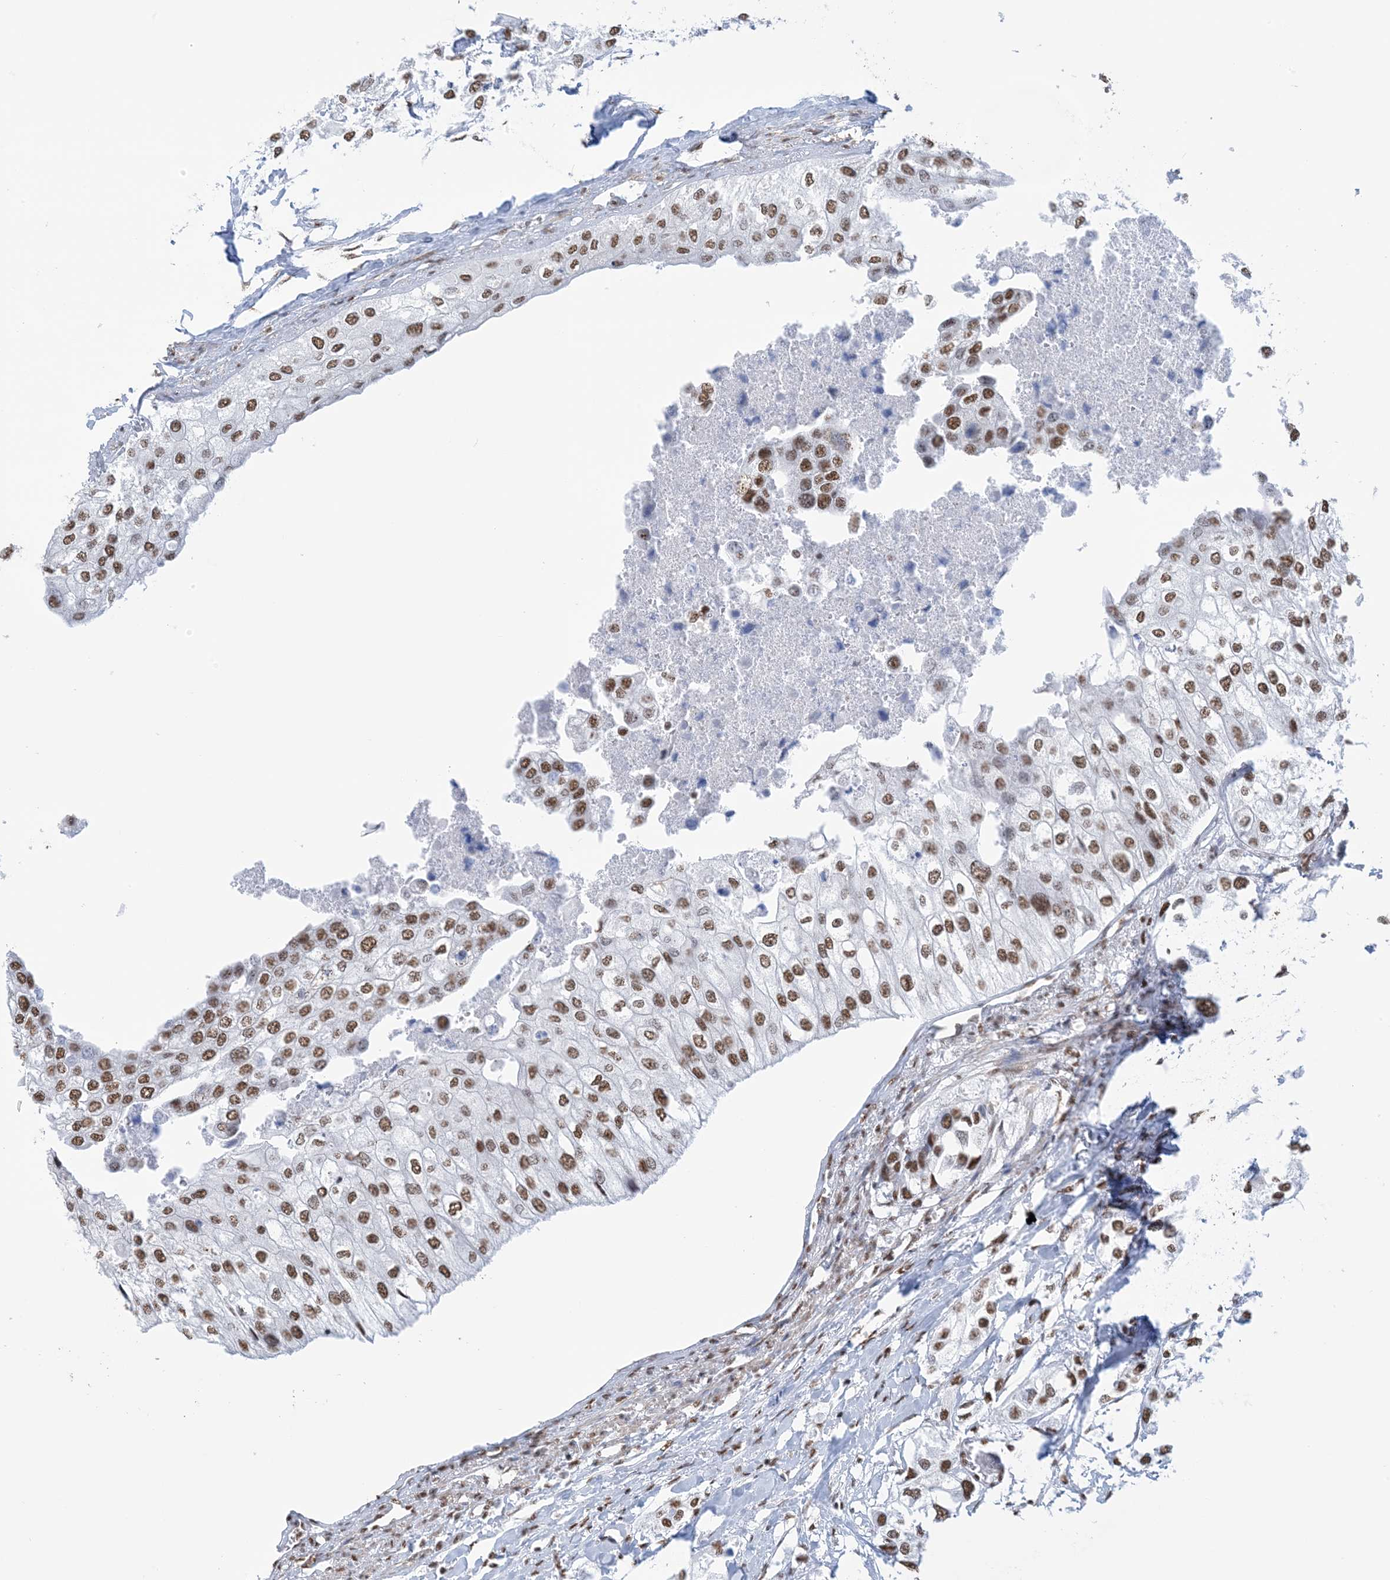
{"staining": {"intensity": "moderate", "quantity": ">75%", "location": "nuclear"}, "tissue": "urothelial cancer", "cell_type": "Tumor cells", "image_type": "cancer", "snomed": [{"axis": "morphology", "description": "Urothelial carcinoma, High grade"}, {"axis": "topography", "description": "Urinary bladder"}], "caption": "IHC micrograph of neoplastic tissue: urothelial cancer stained using immunohistochemistry (IHC) demonstrates medium levels of moderate protein expression localized specifically in the nuclear of tumor cells, appearing as a nuclear brown color.", "gene": "ZNF792", "patient": {"sex": "male", "age": 64}}